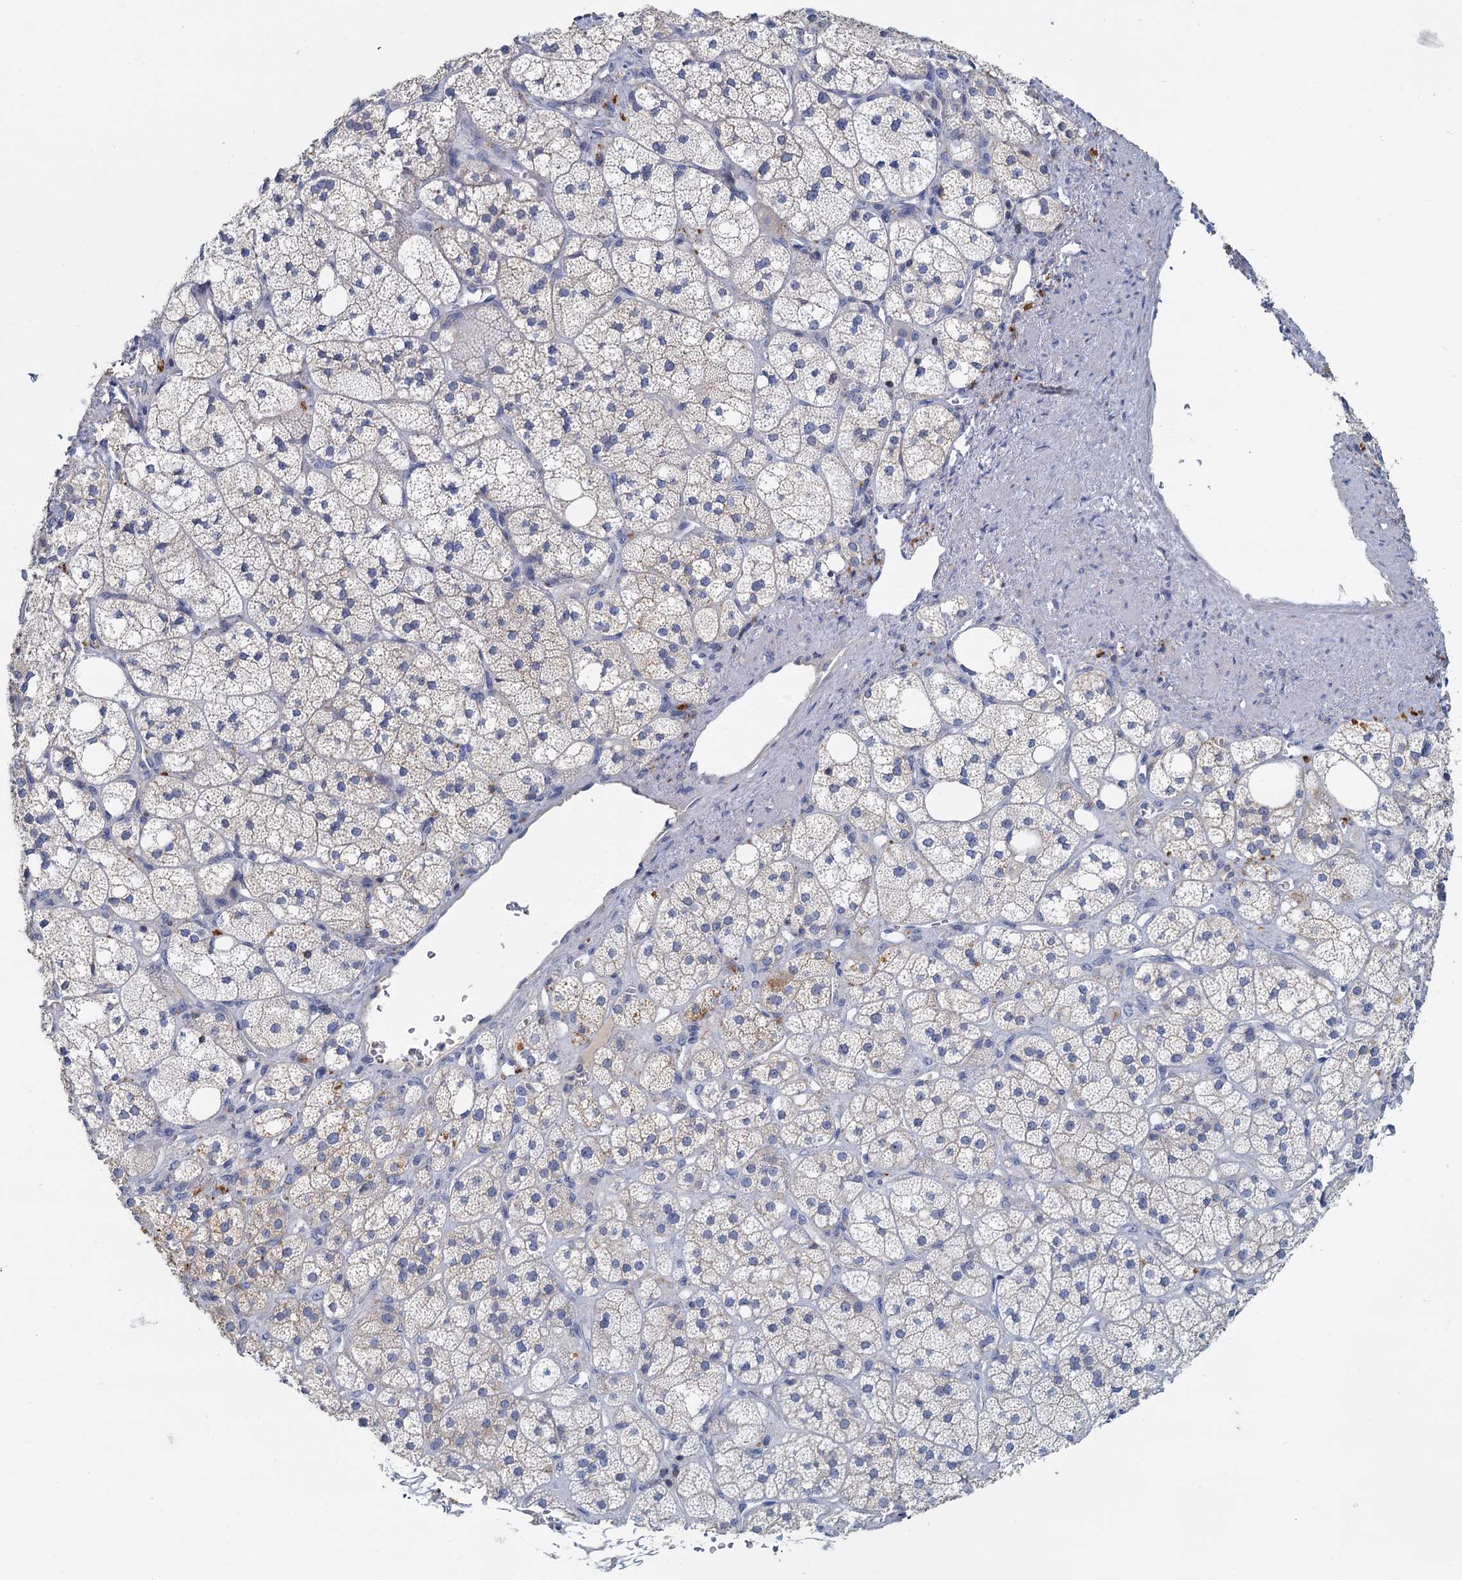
{"staining": {"intensity": "weak", "quantity": "<25%", "location": "cytoplasmic/membranous"}, "tissue": "adrenal gland", "cell_type": "Glandular cells", "image_type": "normal", "snomed": [{"axis": "morphology", "description": "Normal tissue, NOS"}, {"axis": "topography", "description": "Adrenal gland"}], "caption": "Immunohistochemistry (IHC) micrograph of benign adrenal gland: adrenal gland stained with DAB reveals no significant protein expression in glandular cells. (DAB (3,3'-diaminobenzidine) immunohistochemistry (IHC) with hematoxylin counter stain).", "gene": "ACSM3", "patient": {"sex": "male", "age": 61}}